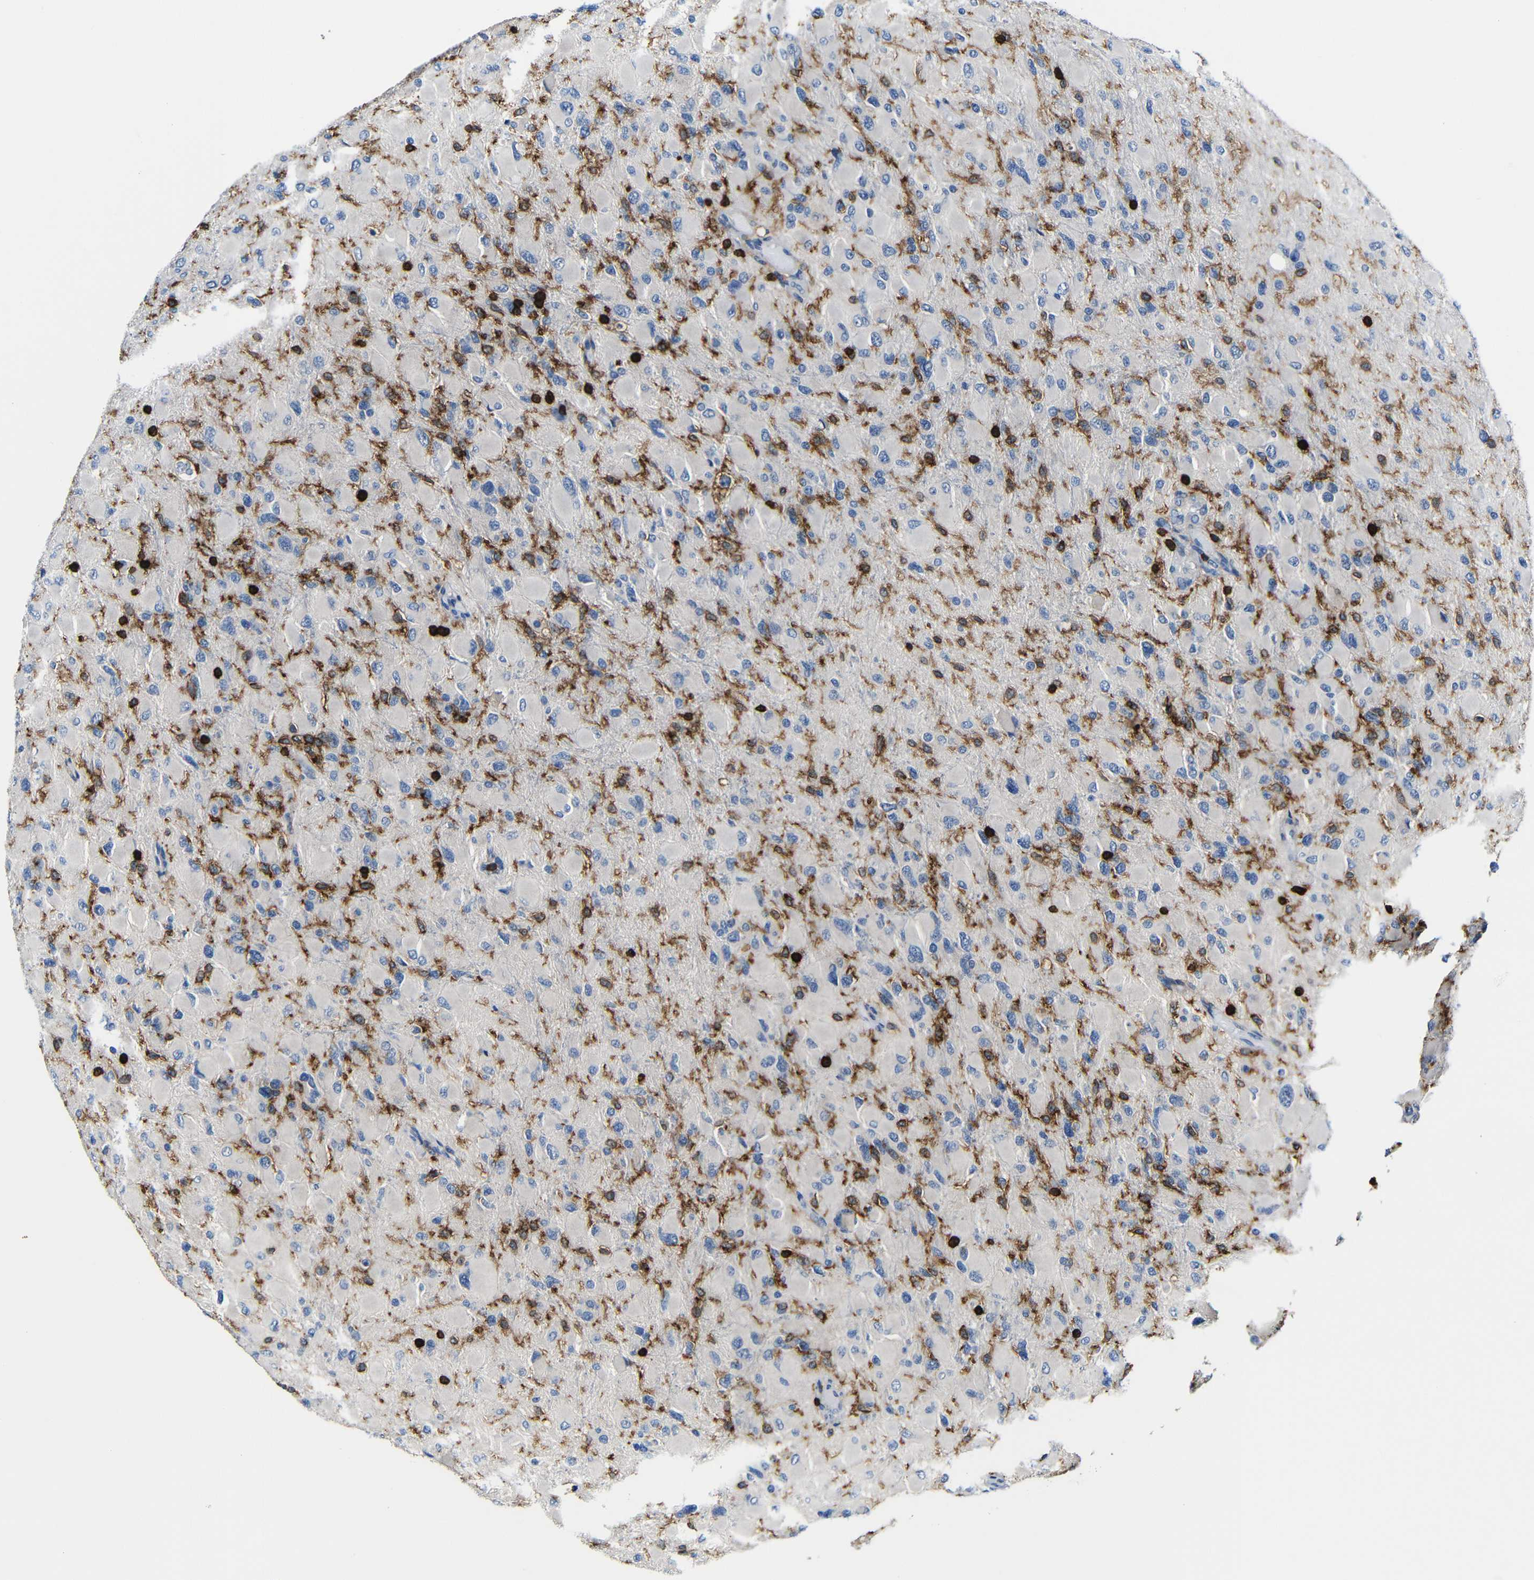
{"staining": {"intensity": "moderate", "quantity": "25%-75%", "location": "cytoplasmic/membranous"}, "tissue": "glioma", "cell_type": "Tumor cells", "image_type": "cancer", "snomed": [{"axis": "morphology", "description": "Glioma, malignant, High grade"}, {"axis": "topography", "description": "Cerebral cortex"}], "caption": "Immunohistochemical staining of human glioma reveals moderate cytoplasmic/membranous protein staining in about 25%-75% of tumor cells.", "gene": "P2RY12", "patient": {"sex": "female", "age": 36}}